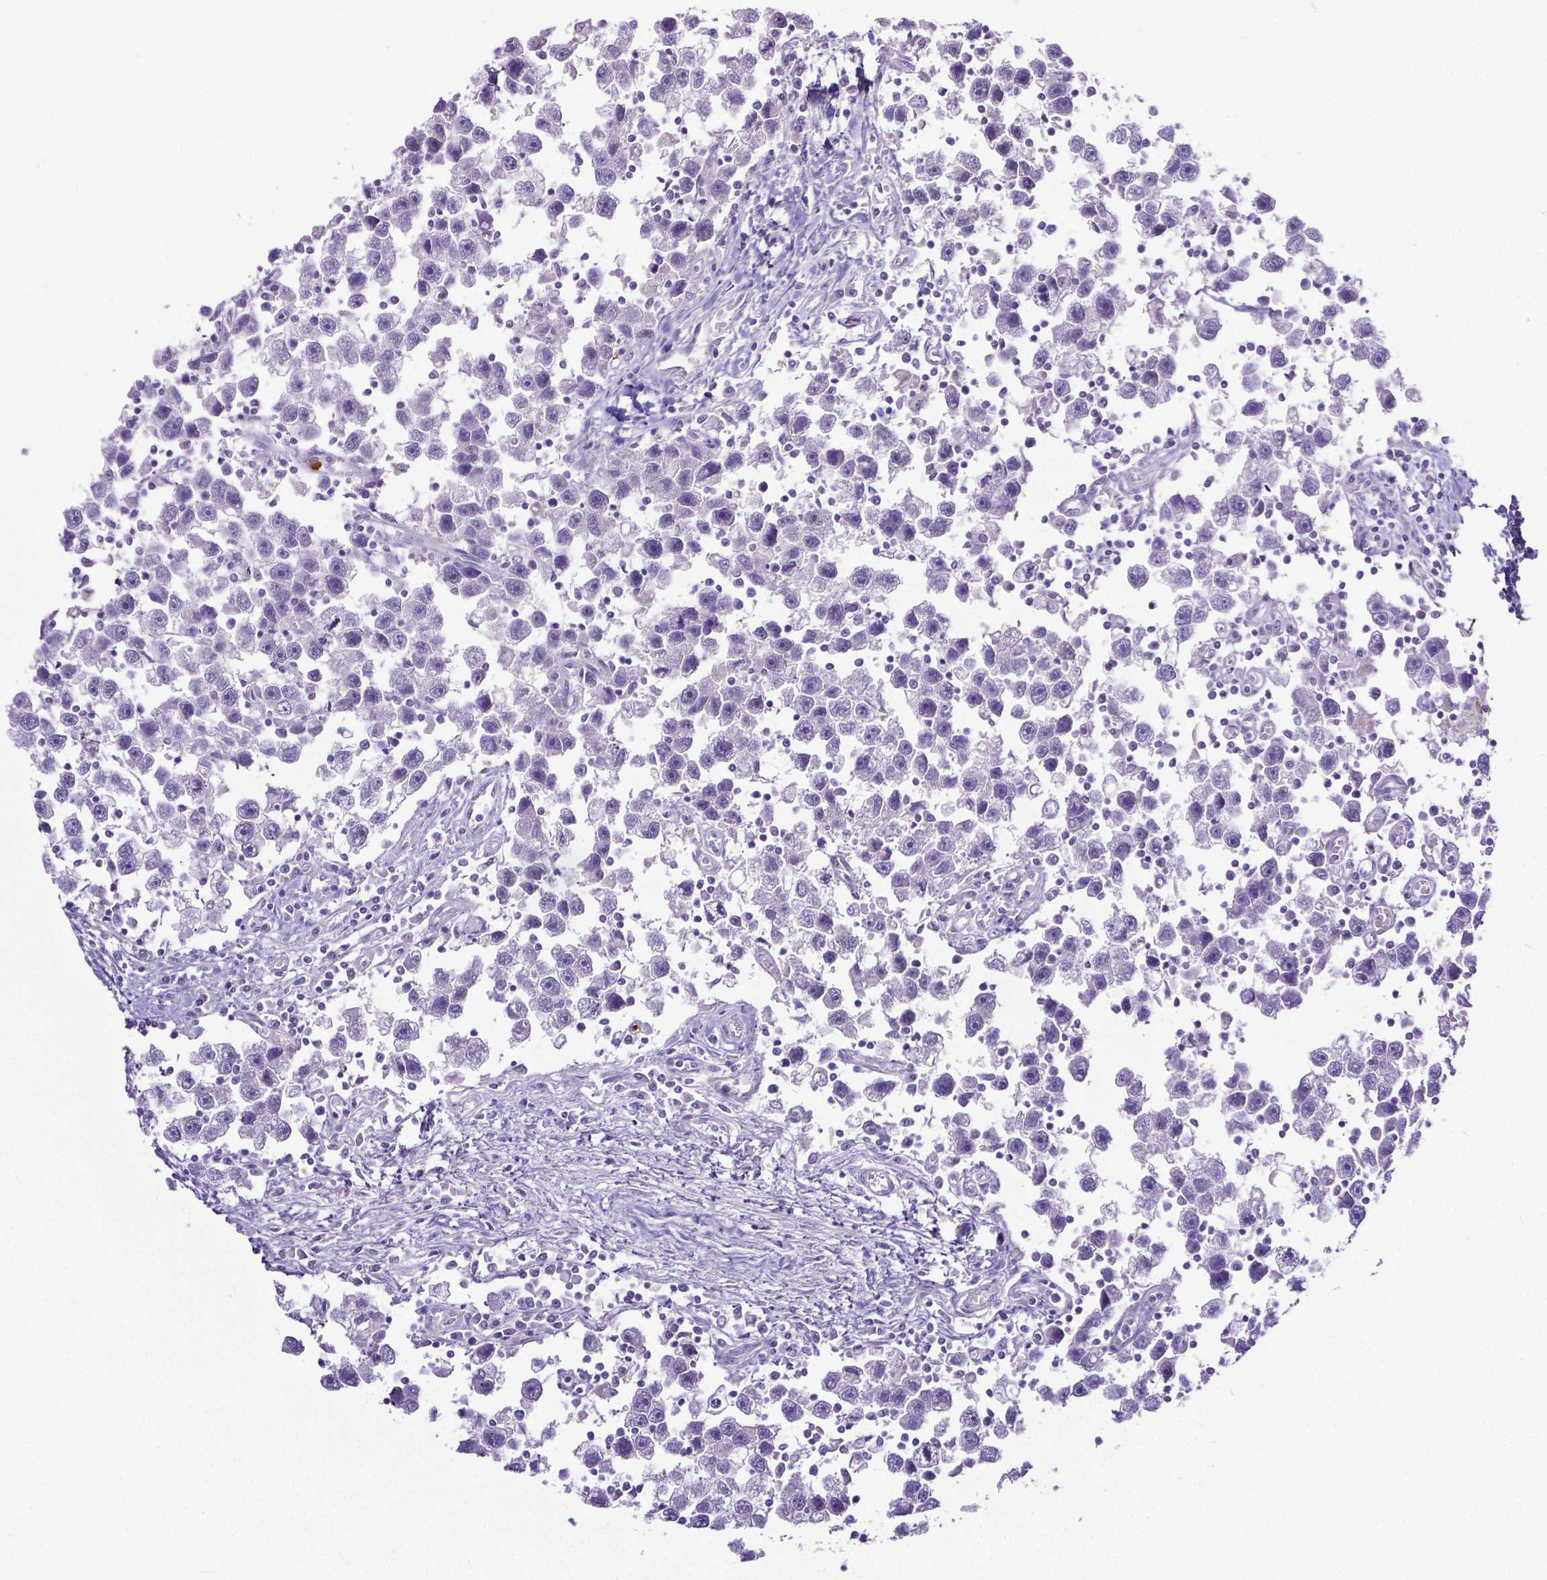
{"staining": {"intensity": "negative", "quantity": "none", "location": "none"}, "tissue": "testis cancer", "cell_type": "Tumor cells", "image_type": "cancer", "snomed": [{"axis": "morphology", "description": "Seminoma, NOS"}, {"axis": "topography", "description": "Testis"}], "caption": "Image shows no significant protein expression in tumor cells of testis seminoma.", "gene": "MMP9", "patient": {"sex": "male", "age": 30}}